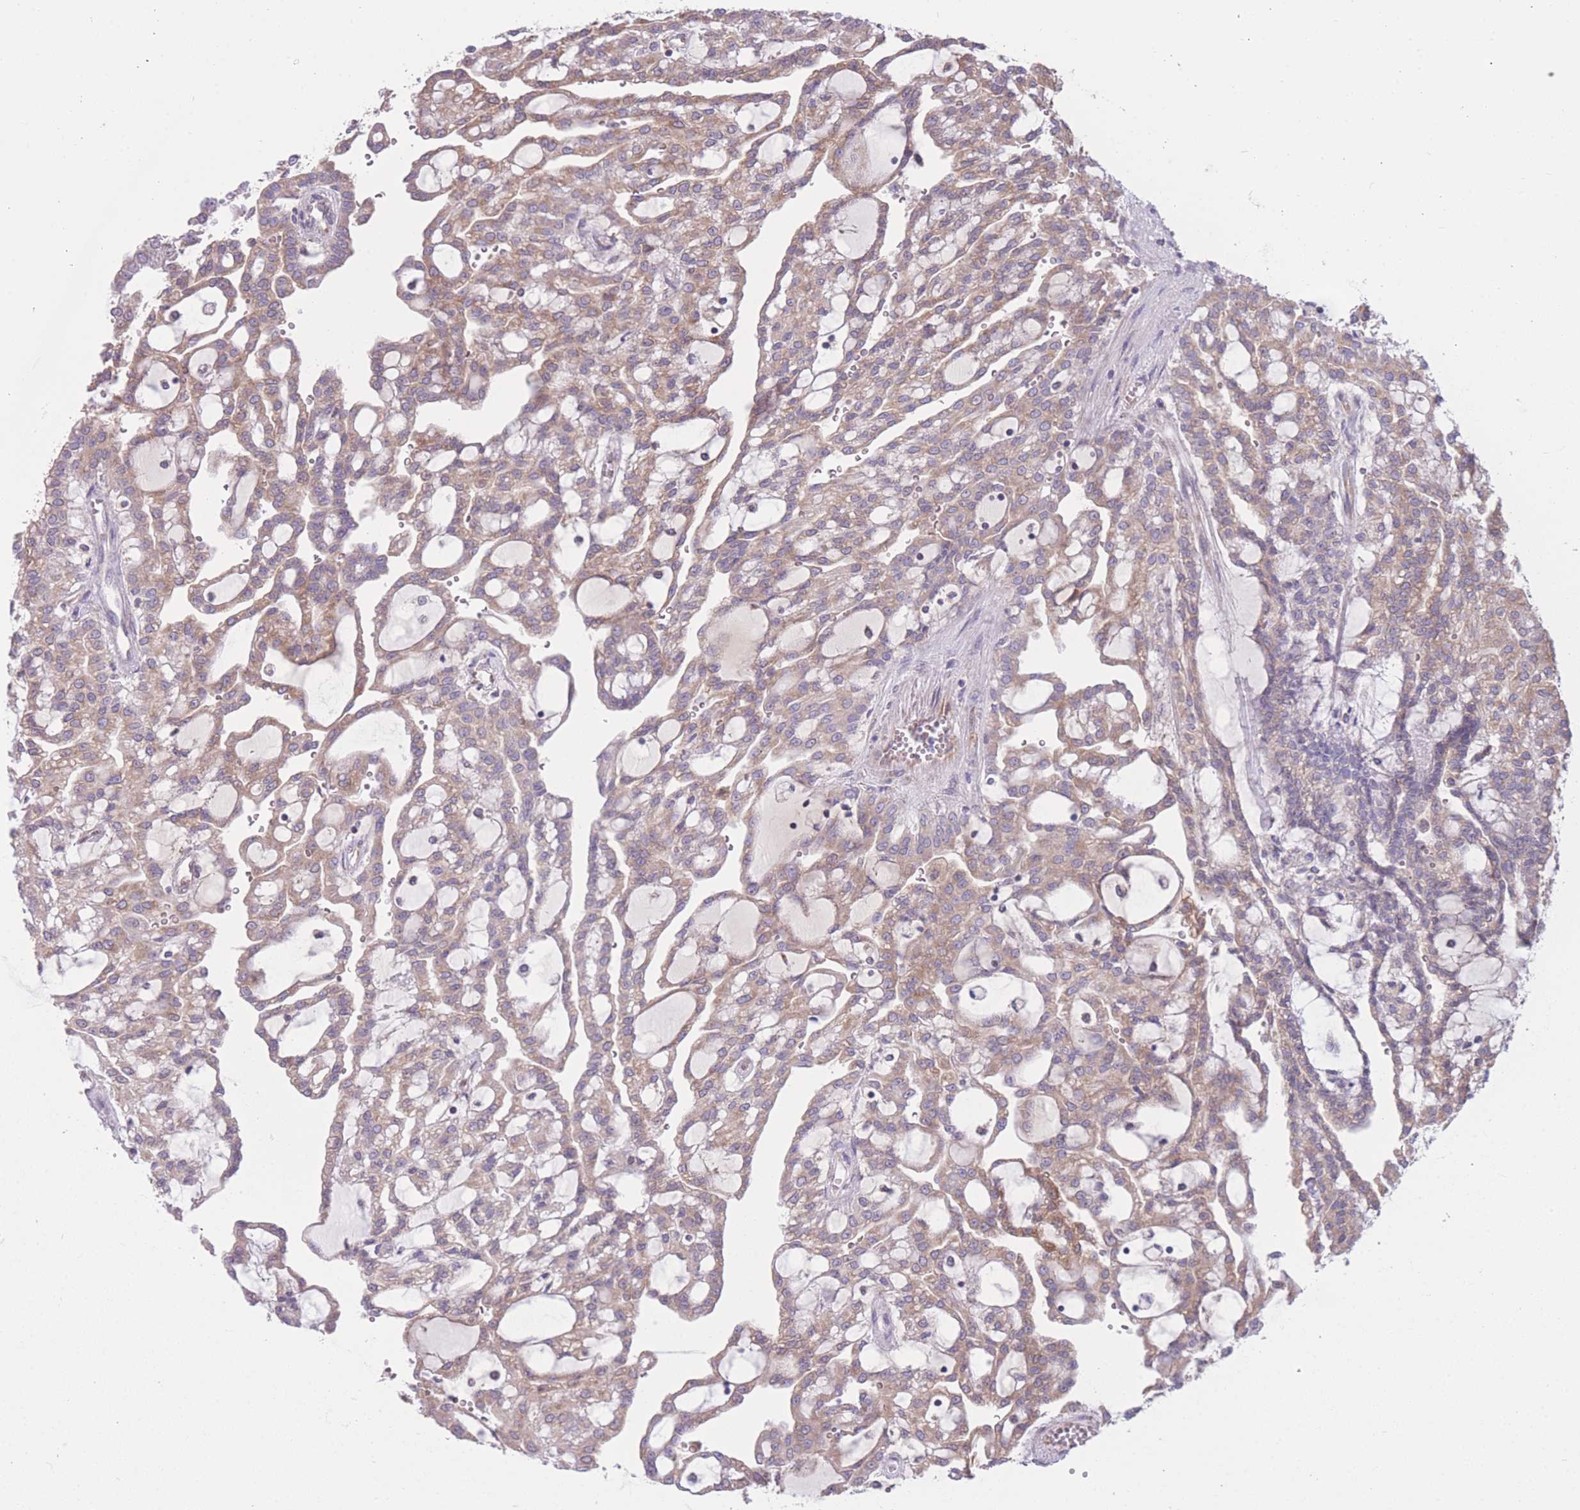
{"staining": {"intensity": "weak", "quantity": ">75%", "location": "cytoplasmic/membranous"}, "tissue": "renal cancer", "cell_type": "Tumor cells", "image_type": "cancer", "snomed": [{"axis": "morphology", "description": "Adenocarcinoma, NOS"}, {"axis": "topography", "description": "Kidney"}], "caption": "High-magnification brightfield microscopy of renal adenocarcinoma stained with DAB (3,3'-diaminobenzidine) (brown) and counterstained with hematoxylin (blue). tumor cells exhibit weak cytoplasmic/membranous expression is seen in approximately>75% of cells. The staining was performed using DAB (3,3'-diaminobenzidine) to visualize the protein expression in brown, while the nuclei were stained in blue with hematoxylin (Magnification: 20x).", "gene": "CCT6B", "patient": {"sex": "male", "age": 63}}